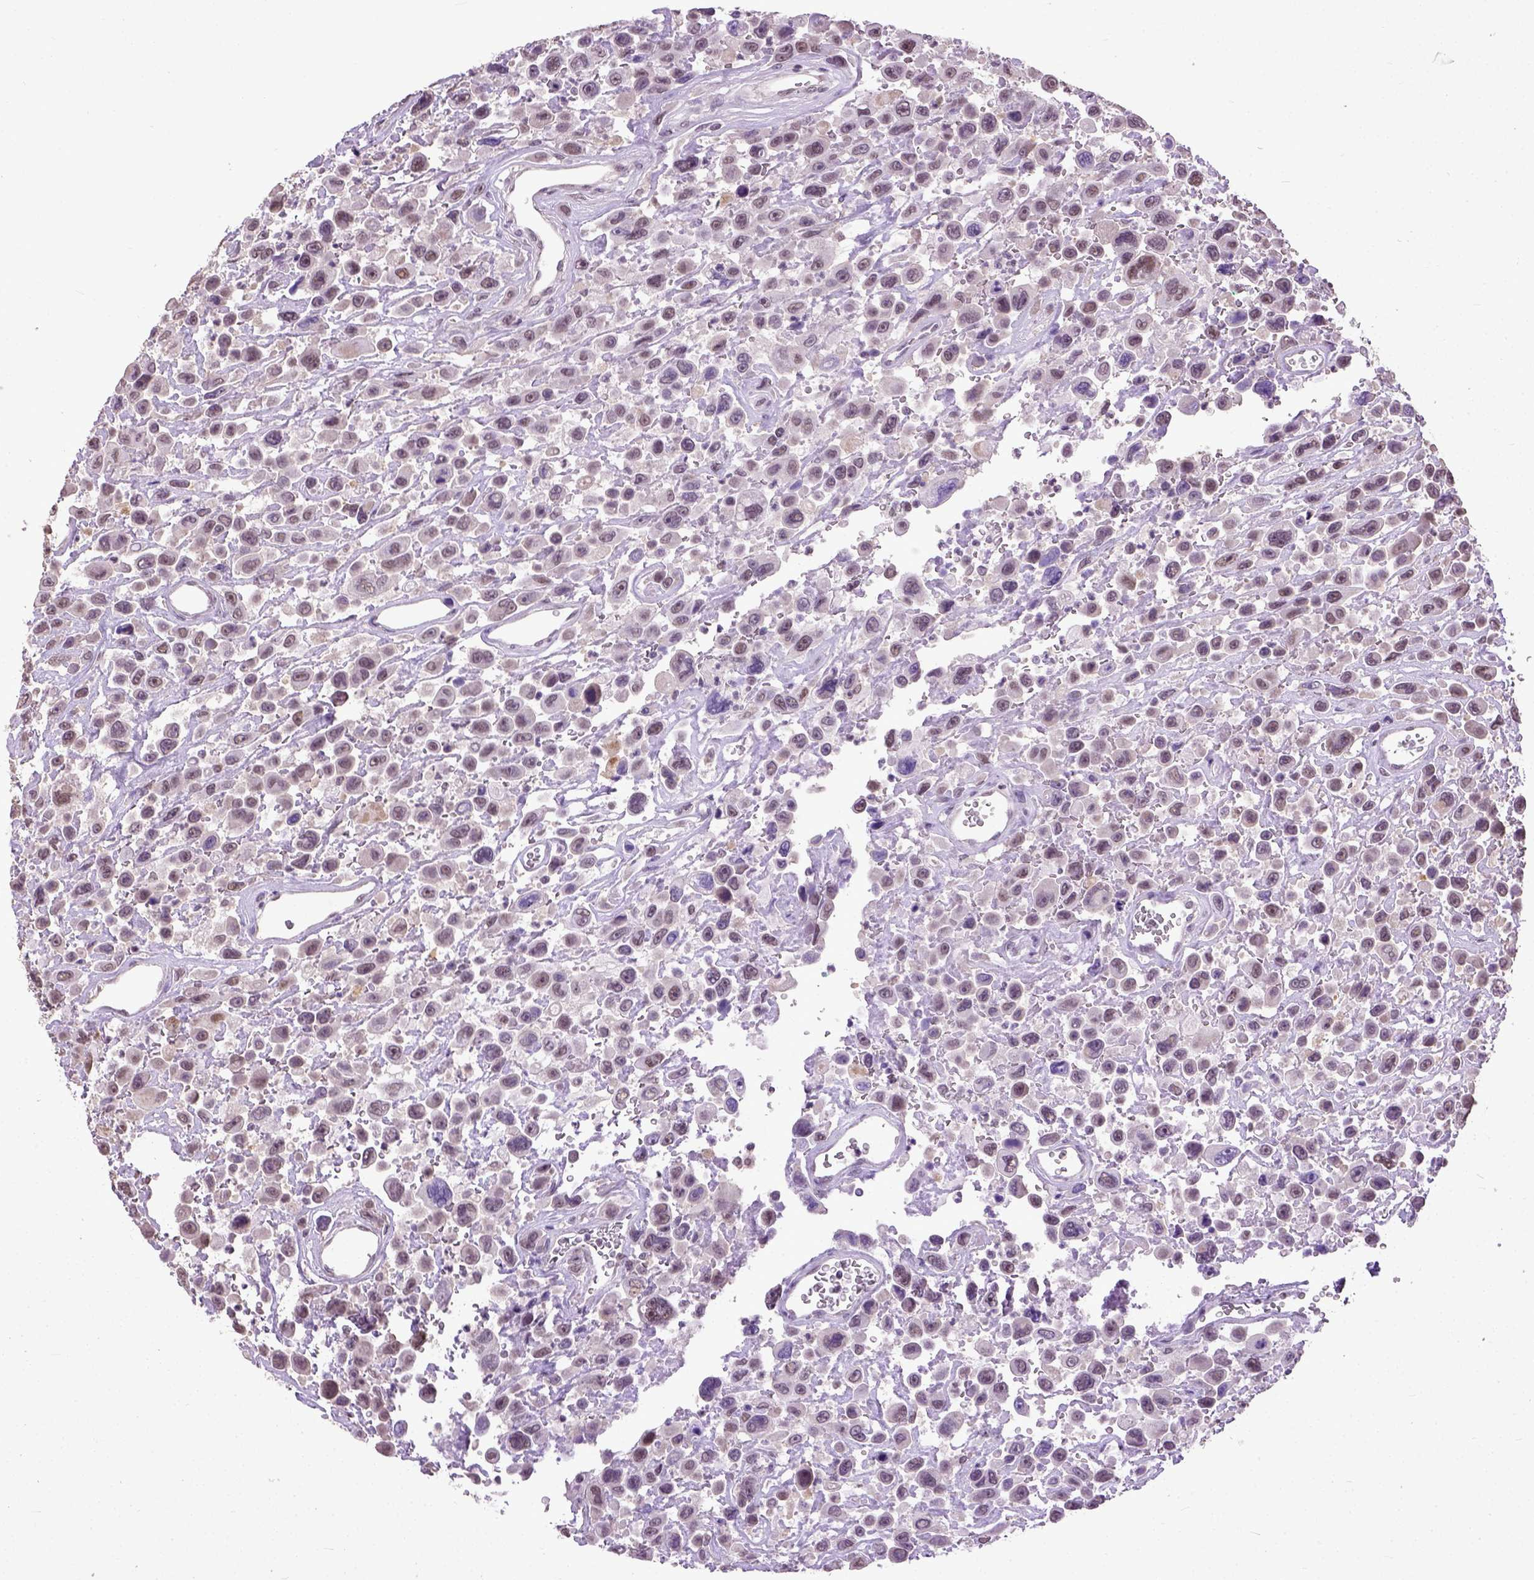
{"staining": {"intensity": "moderate", "quantity": "<25%", "location": "nuclear"}, "tissue": "urothelial cancer", "cell_type": "Tumor cells", "image_type": "cancer", "snomed": [{"axis": "morphology", "description": "Urothelial carcinoma, High grade"}, {"axis": "topography", "description": "Urinary bladder"}], "caption": "The histopathology image exhibits immunohistochemical staining of urothelial carcinoma (high-grade). There is moderate nuclear expression is seen in approximately <25% of tumor cells.", "gene": "UBA3", "patient": {"sex": "male", "age": 53}}